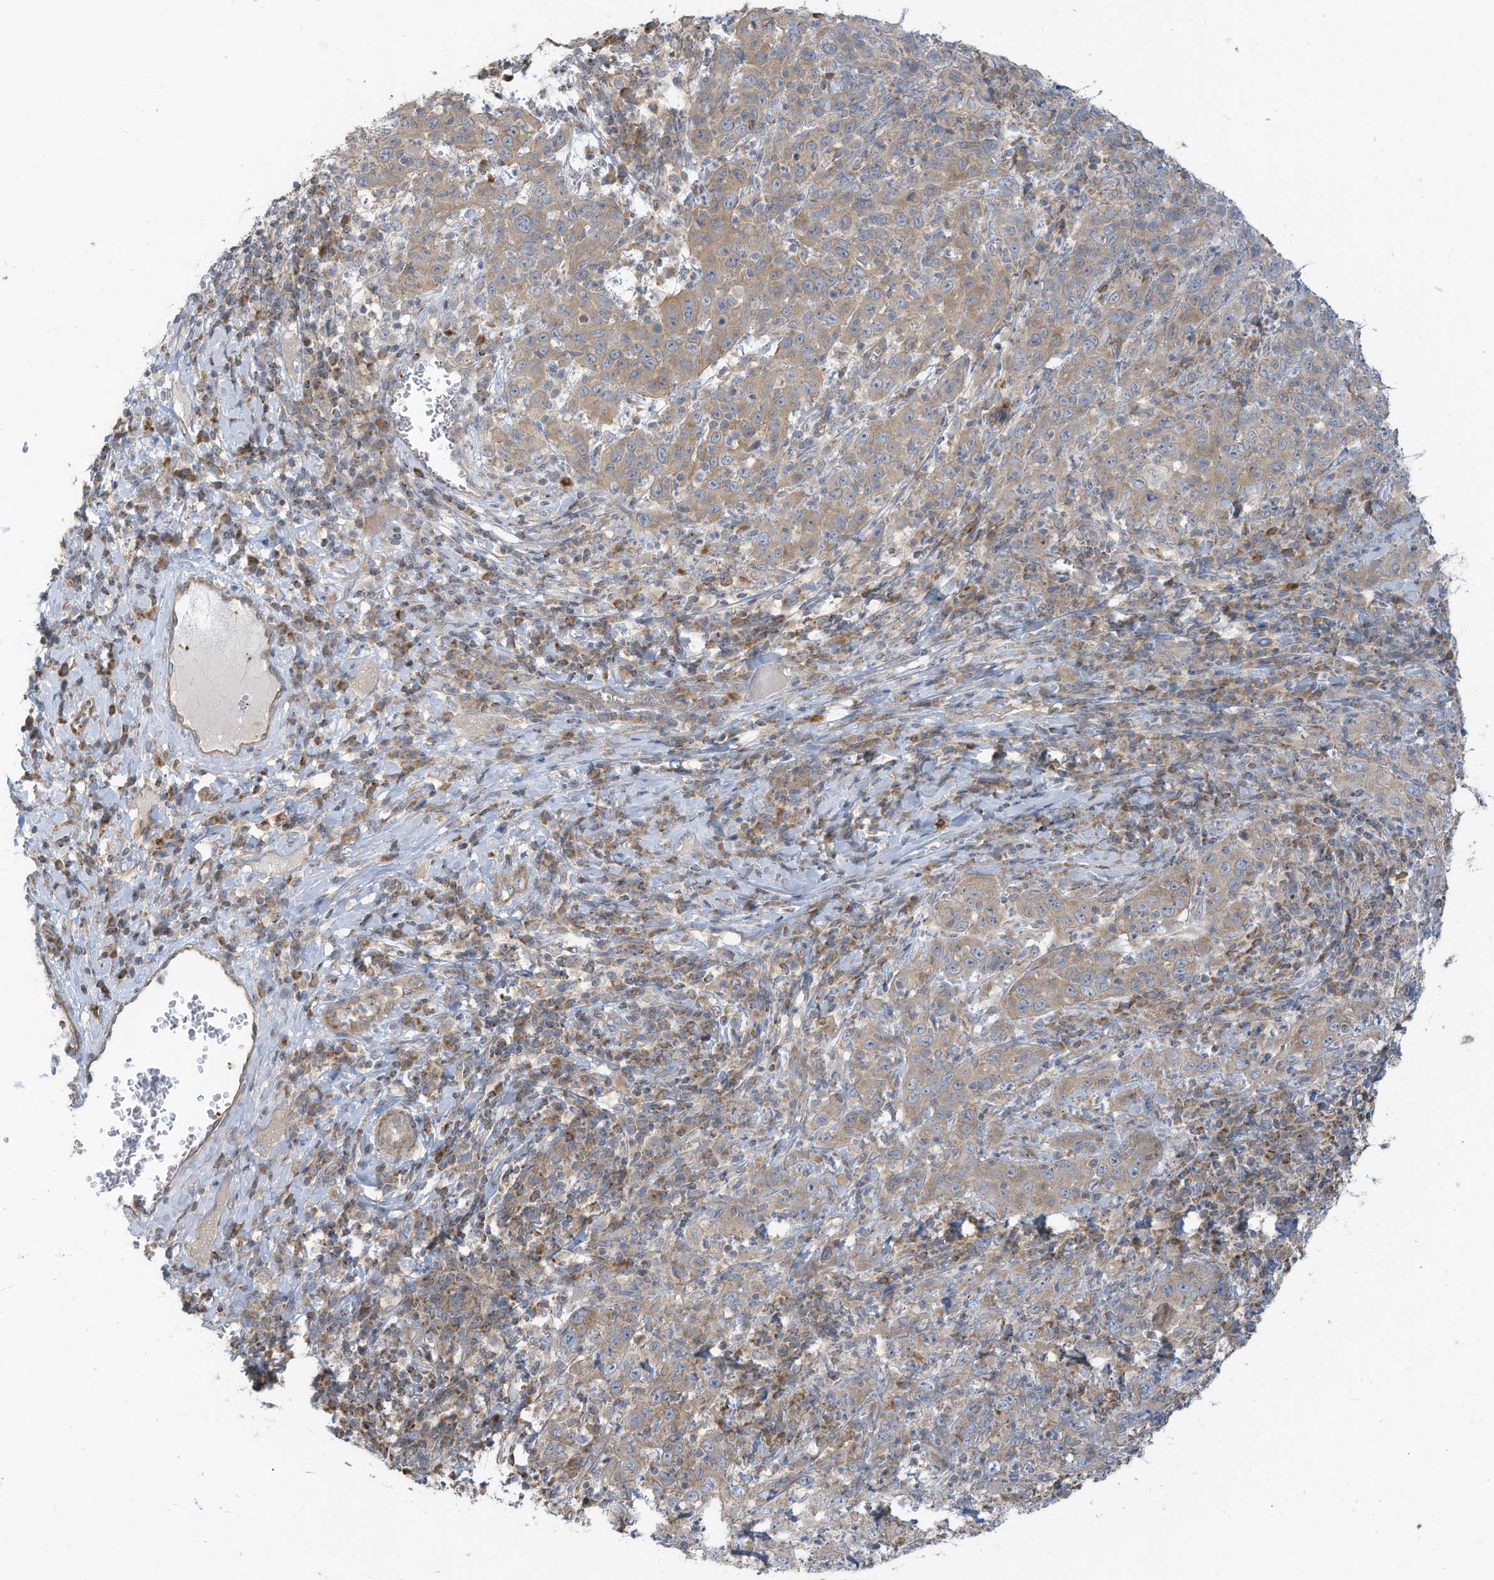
{"staining": {"intensity": "weak", "quantity": "25%-75%", "location": "cytoplasmic/membranous"}, "tissue": "cervical cancer", "cell_type": "Tumor cells", "image_type": "cancer", "snomed": [{"axis": "morphology", "description": "Squamous cell carcinoma, NOS"}, {"axis": "topography", "description": "Cervix"}], "caption": "Cervical cancer stained with a protein marker reveals weak staining in tumor cells.", "gene": "GTPBP2", "patient": {"sex": "female", "age": 46}}